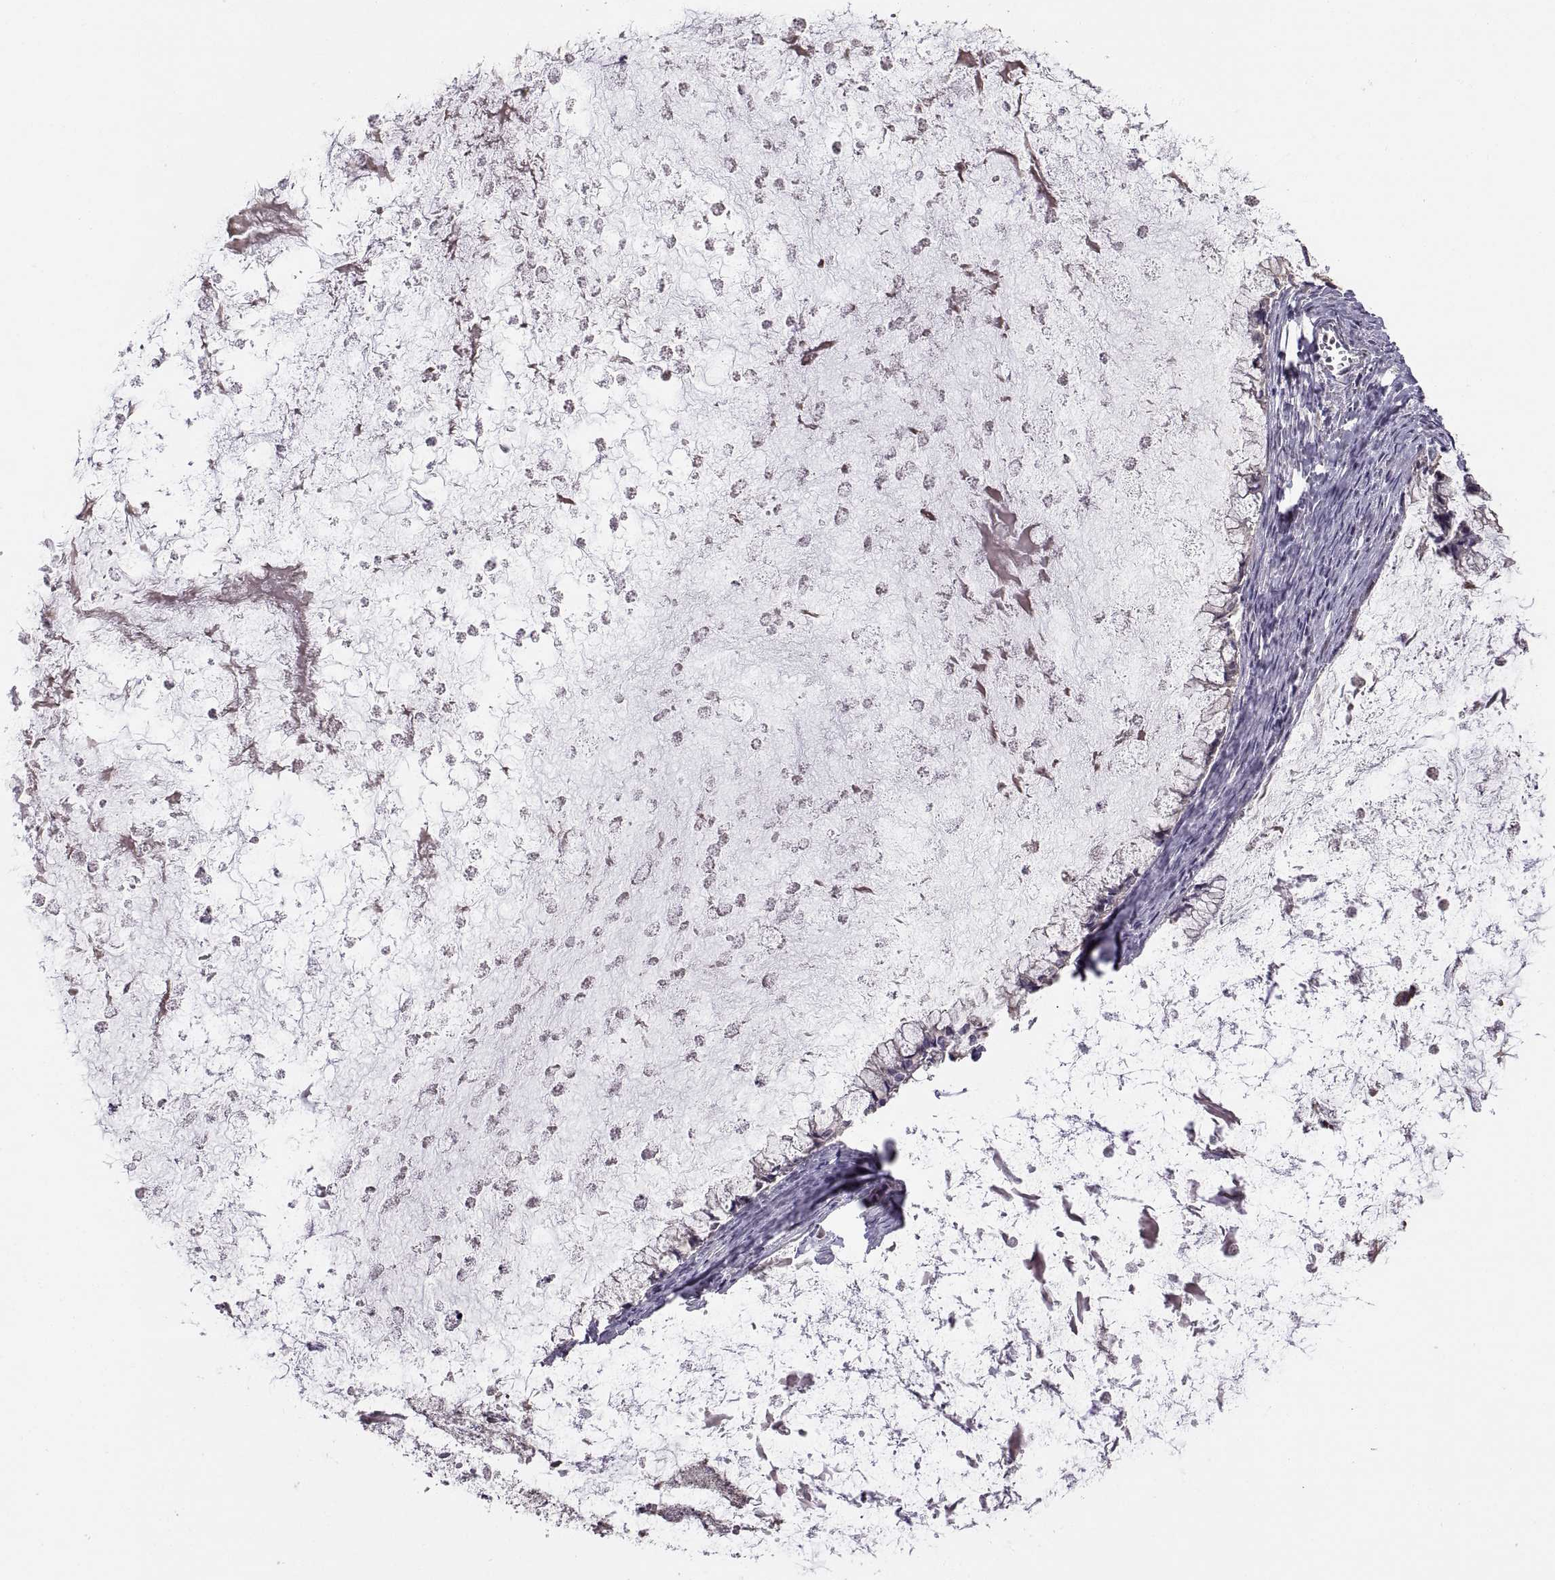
{"staining": {"intensity": "negative", "quantity": "none", "location": "none"}, "tissue": "ovarian cancer", "cell_type": "Tumor cells", "image_type": "cancer", "snomed": [{"axis": "morphology", "description": "Cystadenocarcinoma, mucinous, NOS"}, {"axis": "topography", "description": "Ovary"}], "caption": "Tumor cells are negative for brown protein staining in ovarian cancer.", "gene": "ACSBG2", "patient": {"sex": "female", "age": 67}}